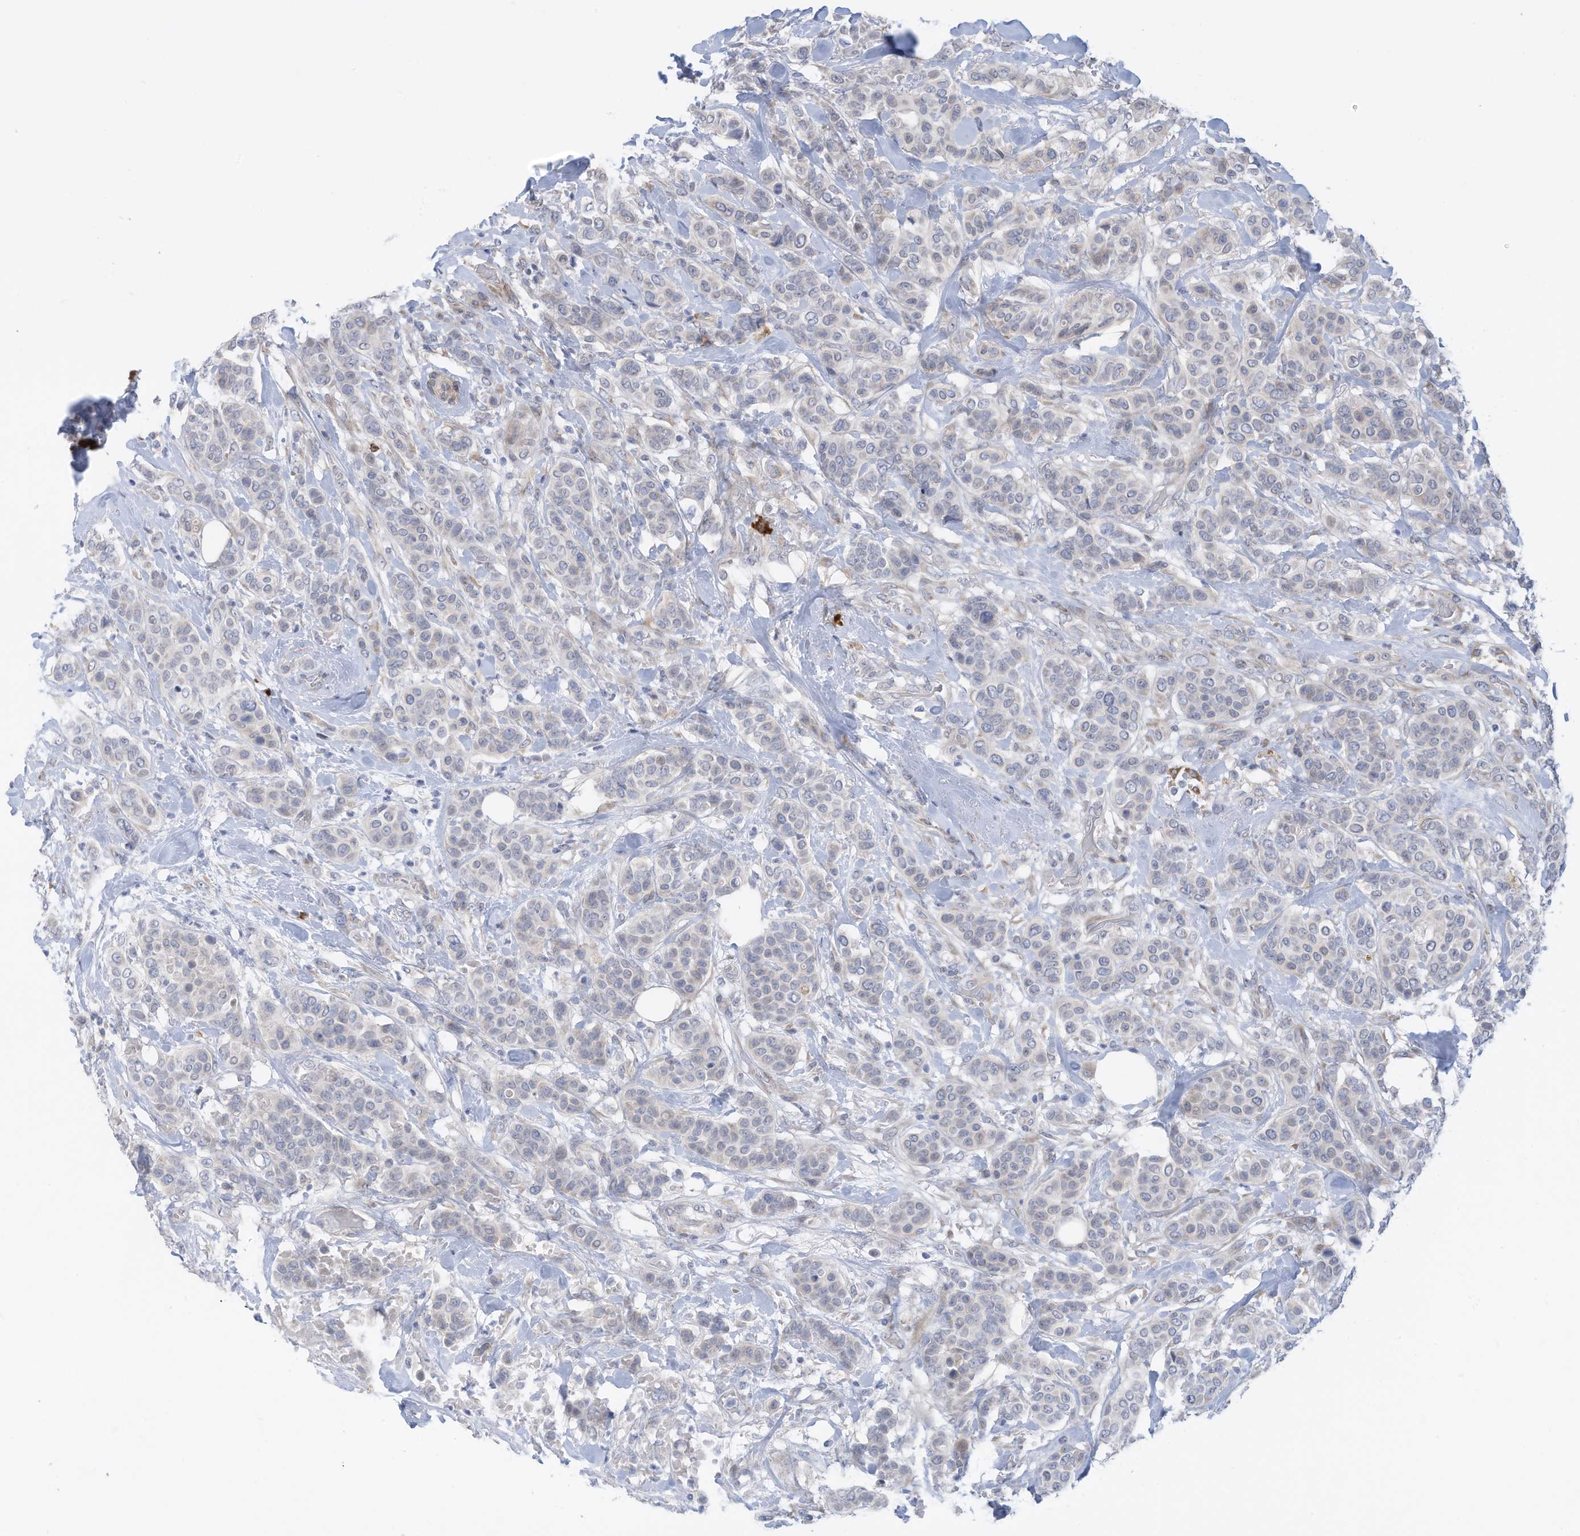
{"staining": {"intensity": "negative", "quantity": "none", "location": "none"}, "tissue": "breast cancer", "cell_type": "Tumor cells", "image_type": "cancer", "snomed": [{"axis": "morphology", "description": "Lobular carcinoma"}, {"axis": "topography", "description": "Breast"}], "caption": "A high-resolution image shows immunohistochemistry staining of breast lobular carcinoma, which shows no significant positivity in tumor cells.", "gene": "ZNF292", "patient": {"sex": "female", "age": 51}}